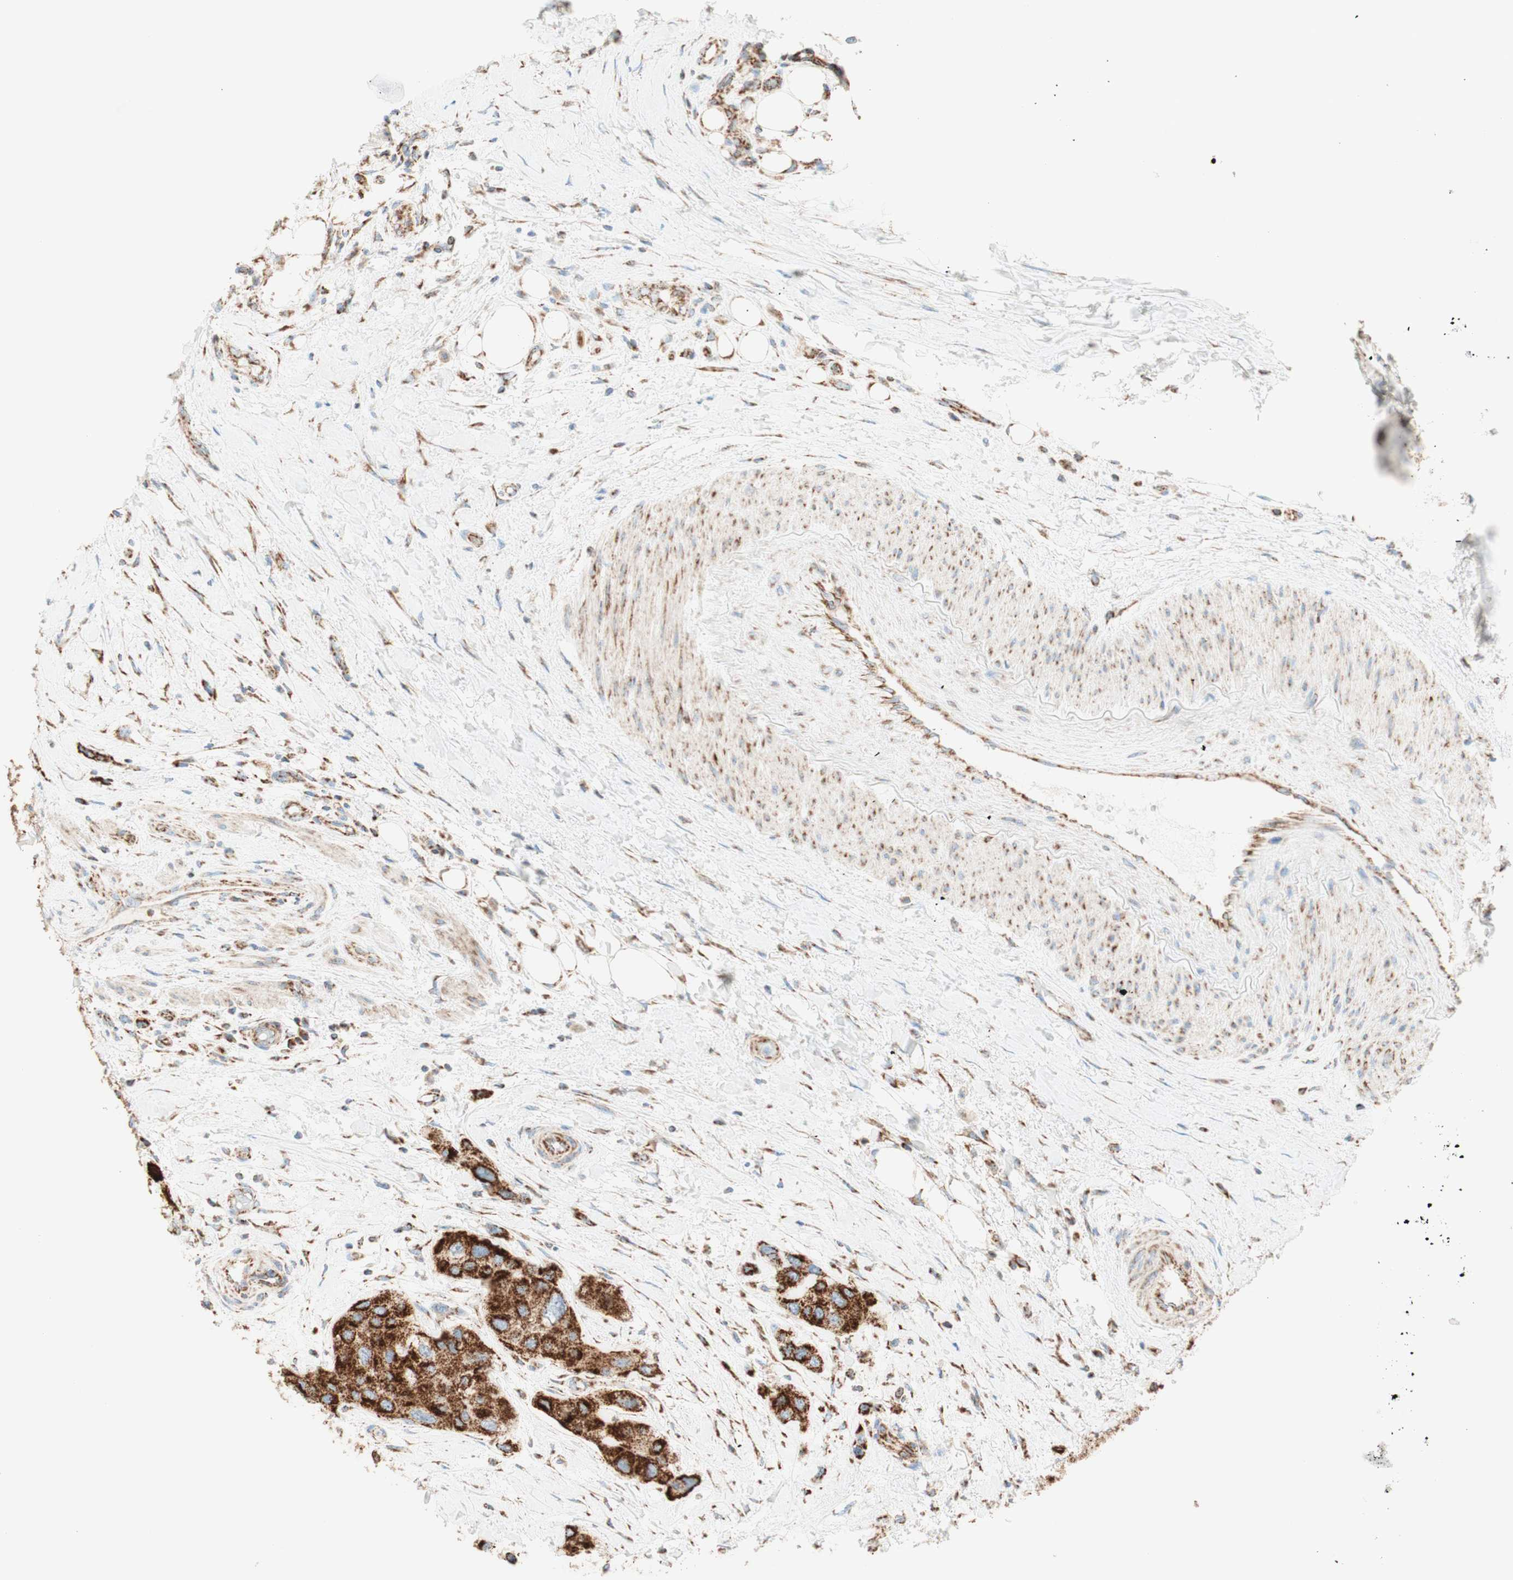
{"staining": {"intensity": "strong", "quantity": ">75%", "location": "cytoplasmic/membranous"}, "tissue": "urothelial cancer", "cell_type": "Tumor cells", "image_type": "cancer", "snomed": [{"axis": "morphology", "description": "Urothelial carcinoma, High grade"}, {"axis": "topography", "description": "Urinary bladder"}], "caption": "Brown immunohistochemical staining in high-grade urothelial carcinoma exhibits strong cytoplasmic/membranous expression in approximately >75% of tumor cells.", "gene": "TOMM20", "patient": {"sex": "female", "age": 56}}